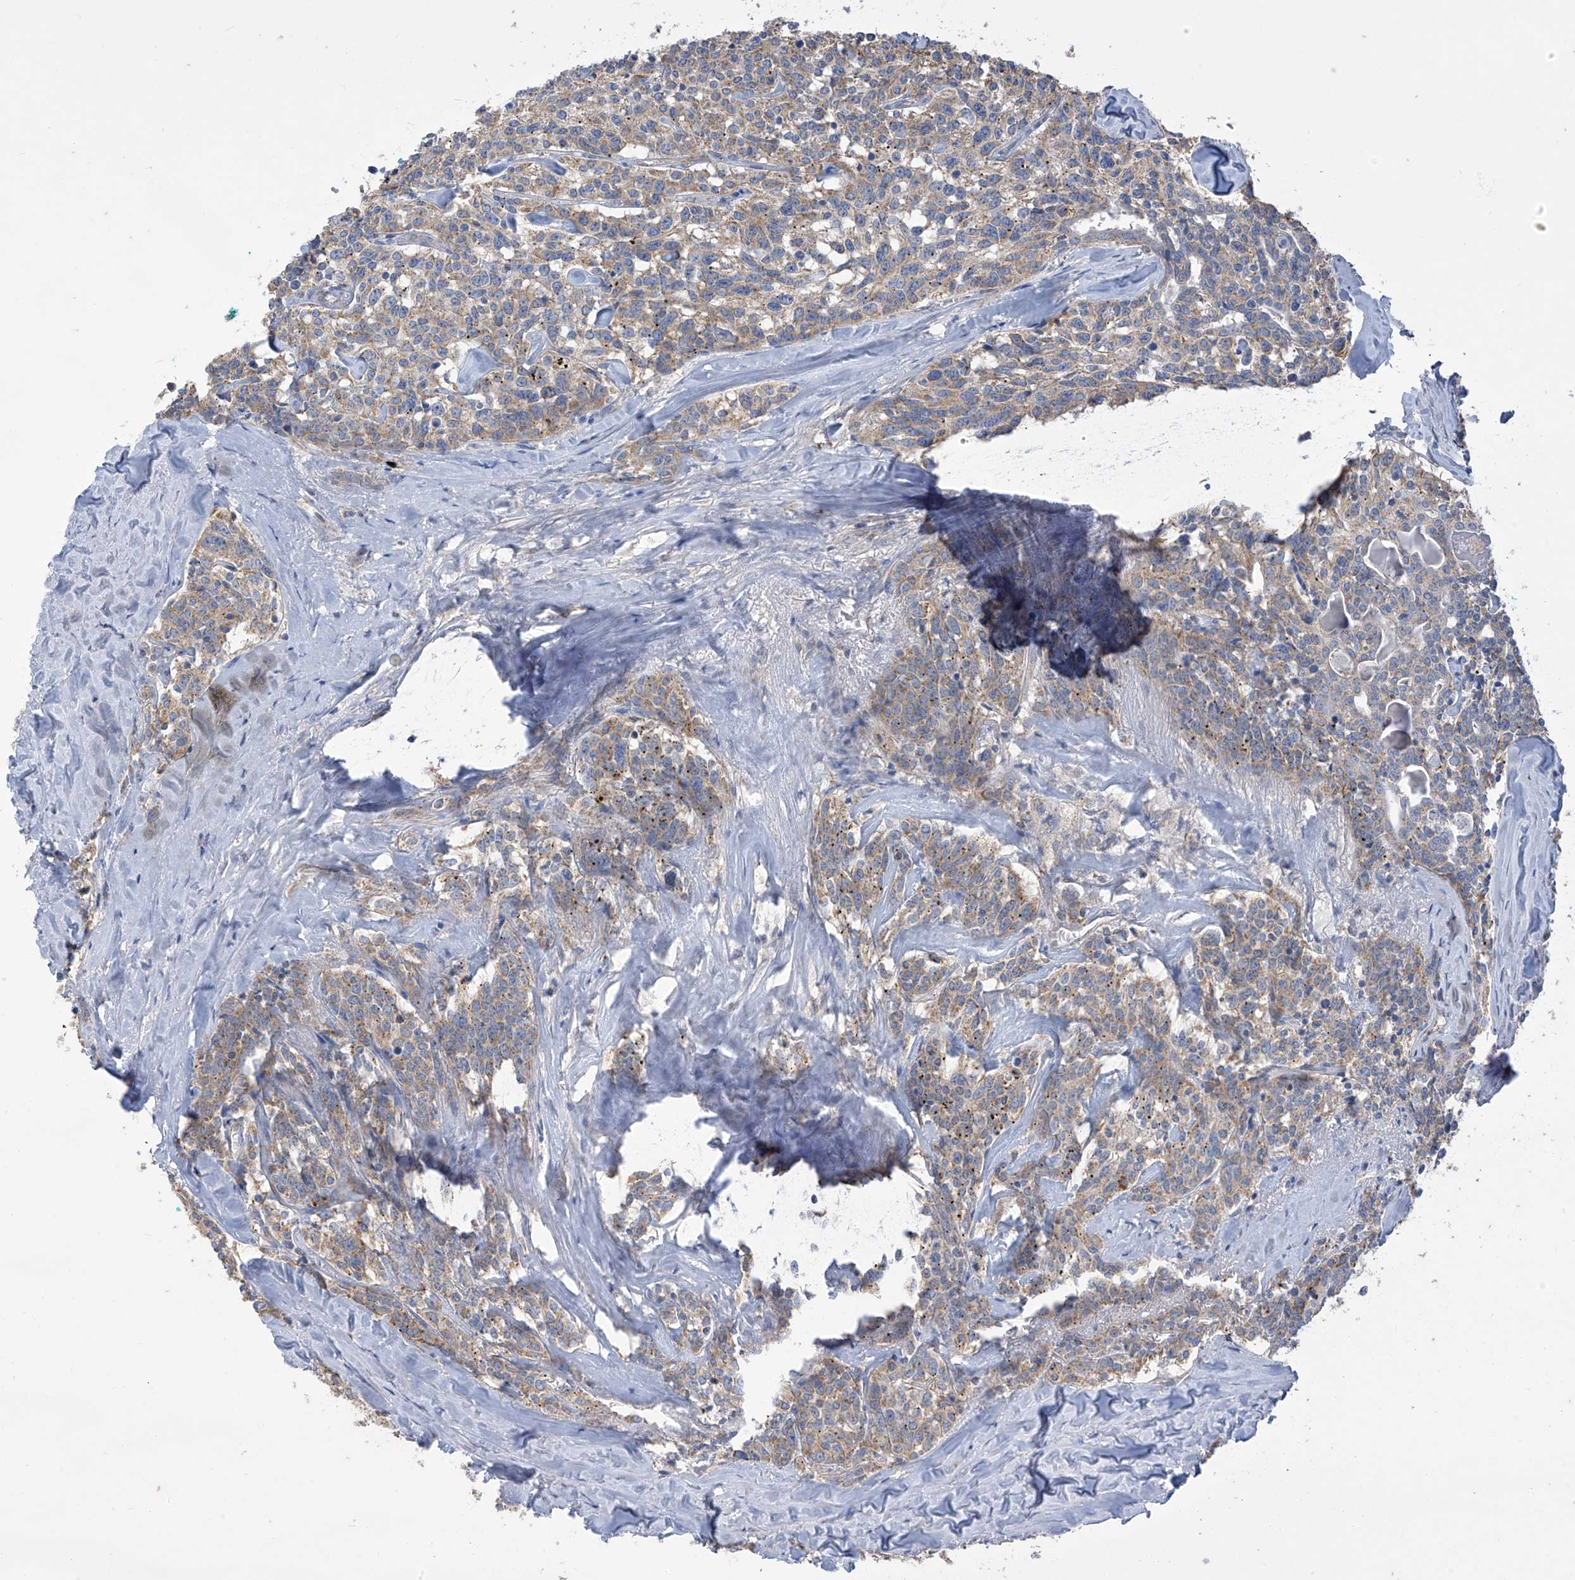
{"staining": {"intensity": "weak", "quantity": ">75%", "location": "cytoplasmic/membranous"}, "tissue": "carcinoid", "cell_type": "Tumor cells", "image_type": "cancer", "snomed": [{"axis": "morphology", "description": "Carcinoid, malignant, NOS"}, {"axis": "topography", "description": "Lung"}], "caption": "Protein expression analysis of human carcinoid (malignant) reveals weak cytoplasmic/membranous staining in approximately >75% of tumor cells. (IHC, brightfield microscopy, high magnification).", "gene": "PNPT1", "patient": {"sex": "female", "age": 46}}